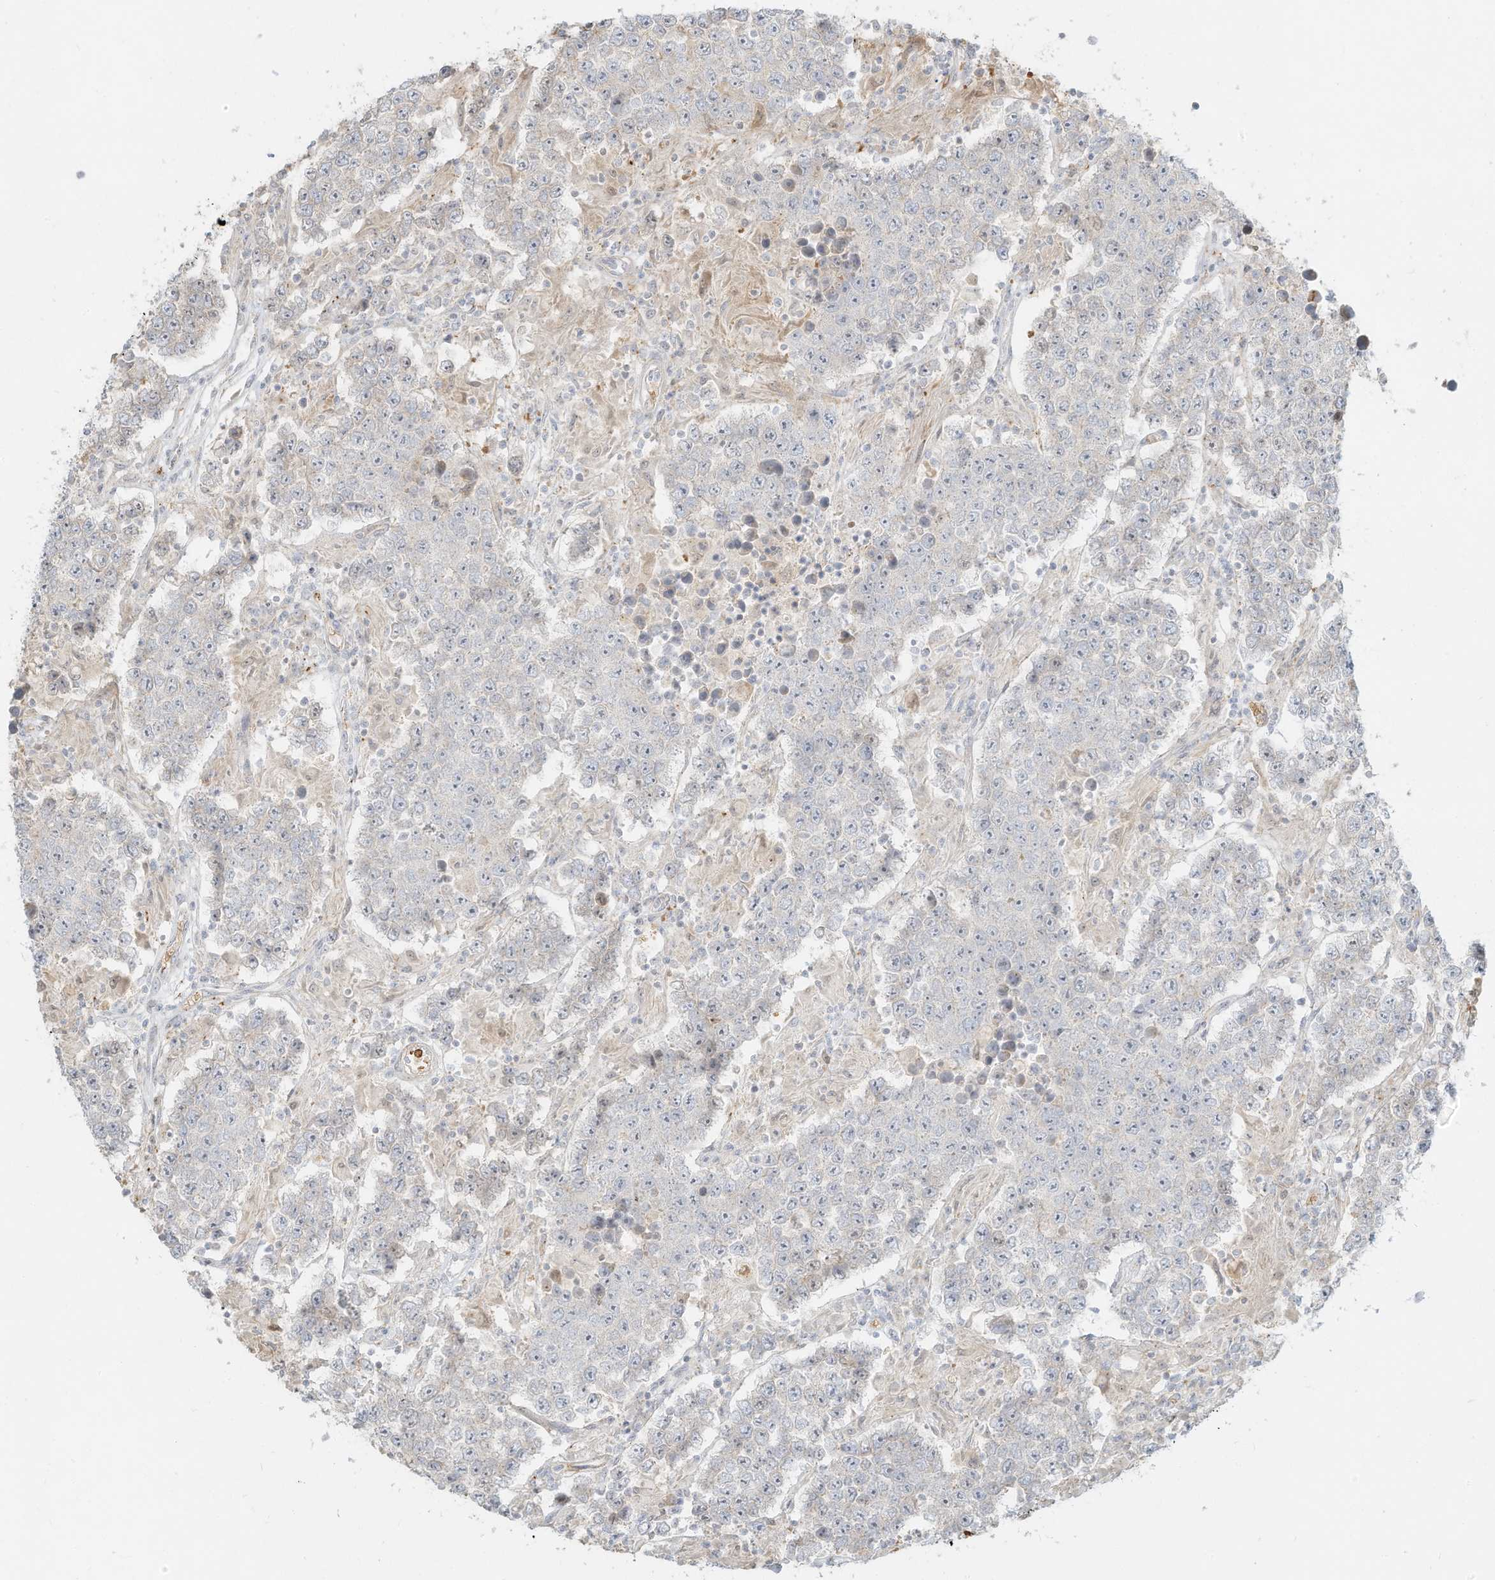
{"staining": {"intensity": "negative", "quantity": "none", "location": "none"}, "tissue": "testis cancer", "cell_type": "Tumor cells", "image_type": "cancer", "snomed": [{"axis": "morphology", "description": "Normal tissue, NOS"}, {"axis": "morphology", "description": "Urothelial carcinoma, High grade"}, {"axis": "morphology", "description": "Seminoma, NOS"}, {"axis": "morphology", "description": "Carcinoma, Embryonal, NOS"}, {"axis": "topography", "description": "Urinary bladder"}, {"axis": "topography", "description": "Testis"}], "caption": "This photomicrograph is of testis cancer (seminoma) stained with immunohistochemistry to label a protein in brown with the nuclei are counter-stained blue. There is no positivity in tumor cells.", "gene": "OFD1", "patient": {"sex": "male", "age": 41}}